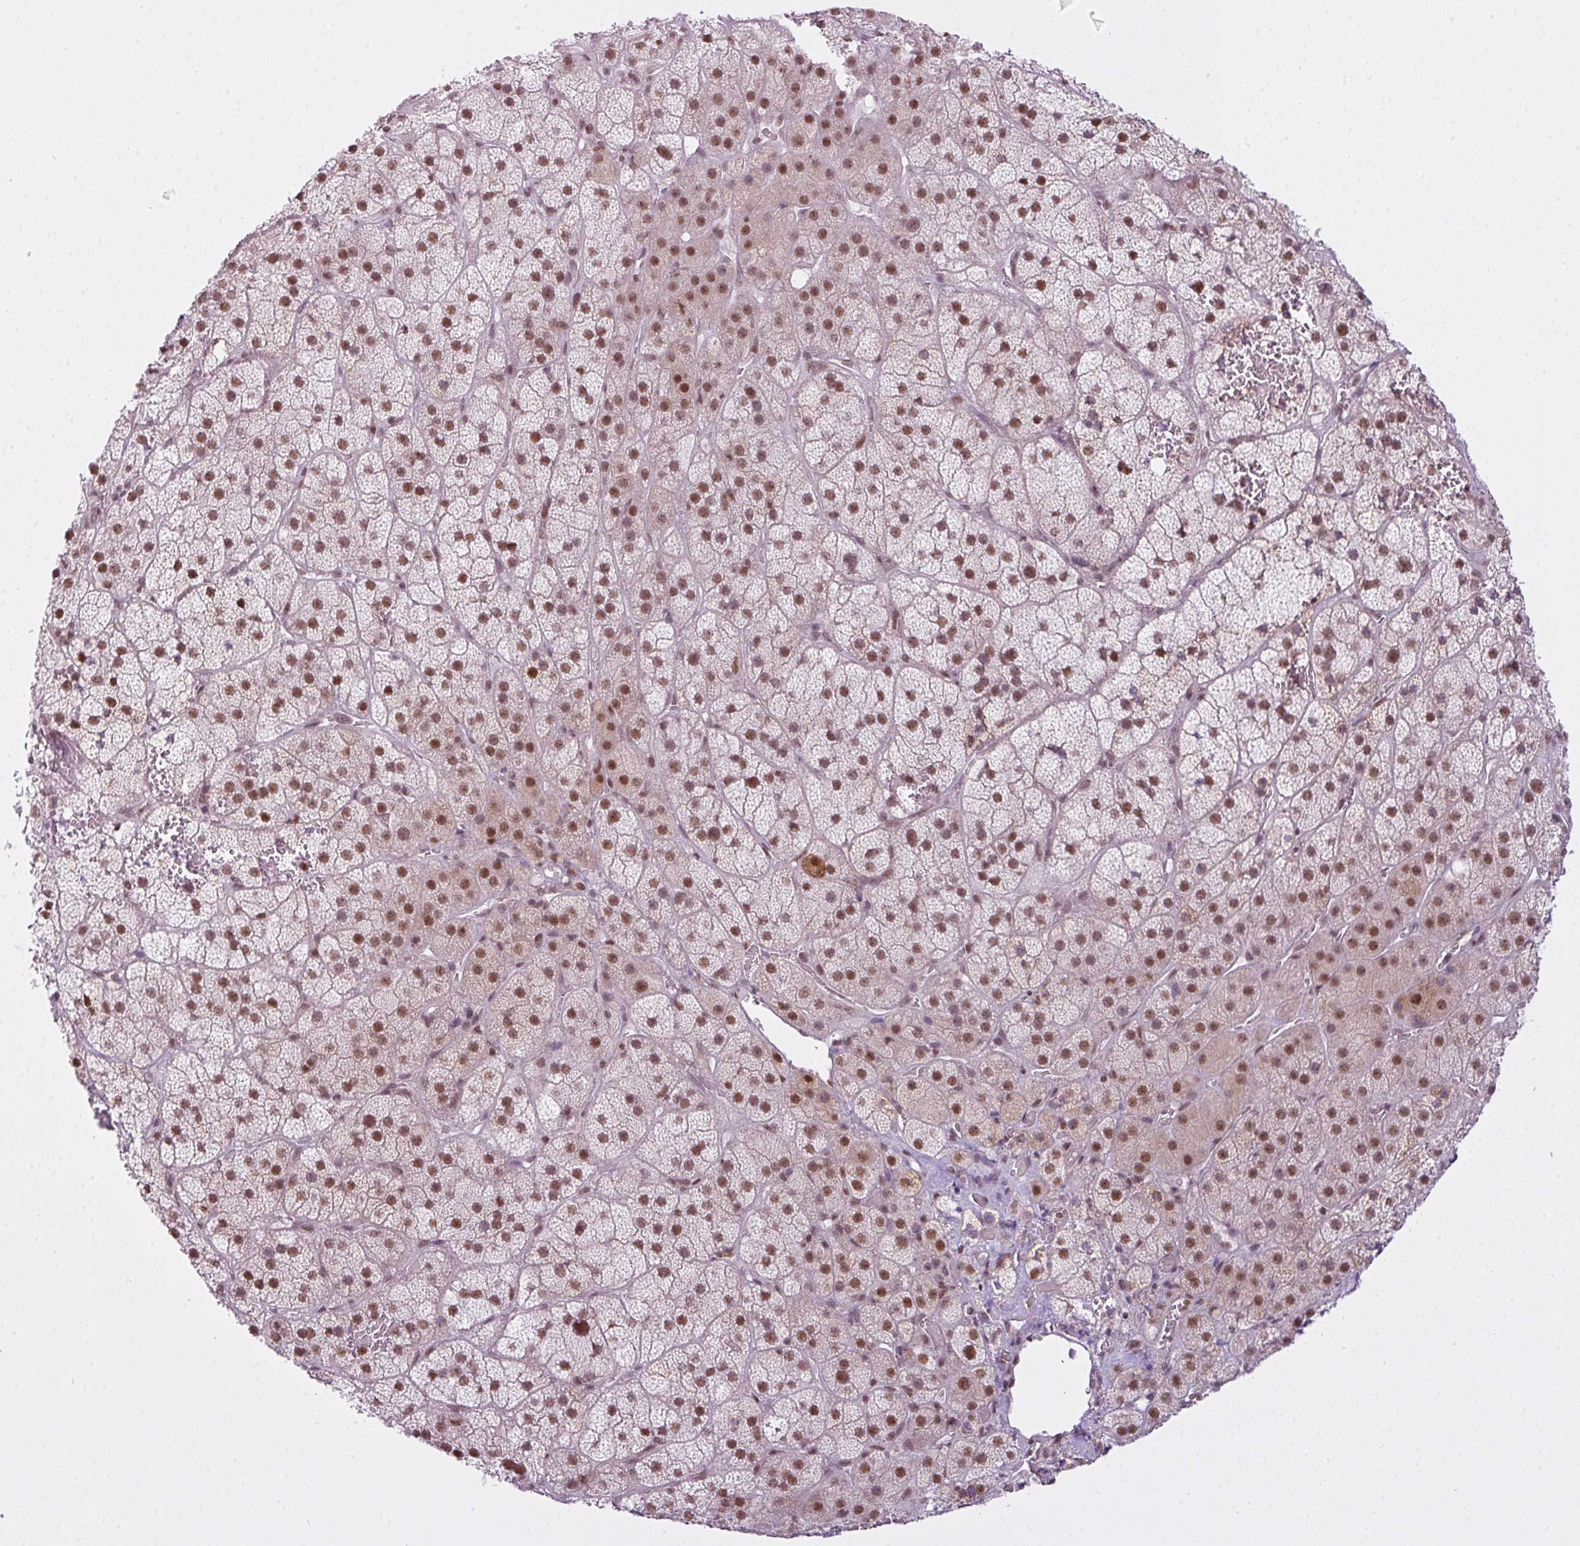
{"staining": {"intensity": "moderate", "quantity": ">75%", "location": "nuclear"}, "tissue": "adrenal gland", "cell_type": "Glandular cells", "image_type": "normal", "snomed": [{"axis": "morphology", "description": "Normal tissue, NOS"}, {"axis": "topography", "description": "Adrenal gland"}], "caption": "About >75% of glandular cells in normal human adrenal gland show moderate nuclear protein staining as visualized by brown immunohistochemical staining.", "gene": "ARL6IP4", "patient": {"sex": "male", "age": 57}}